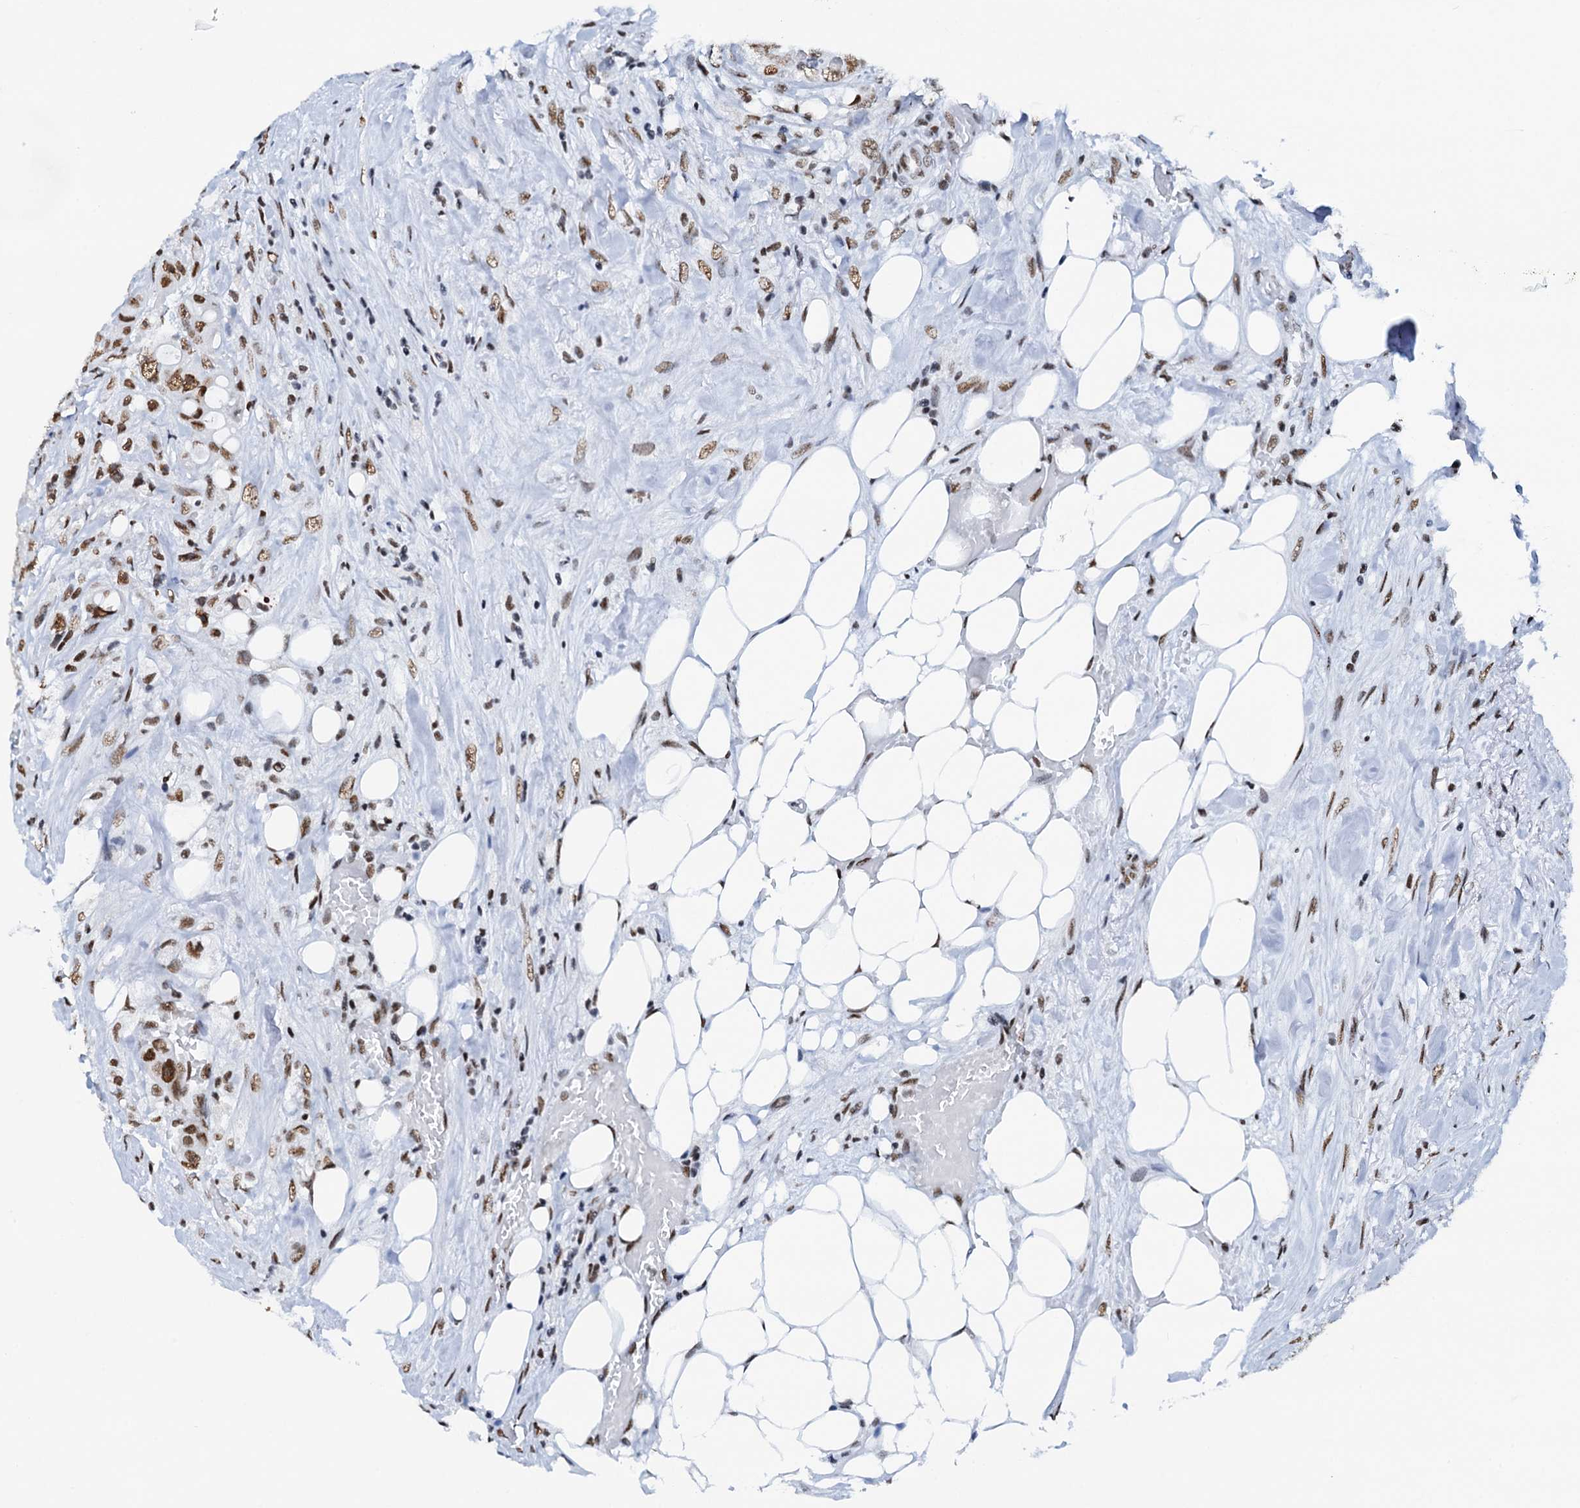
{"staining": {"intensity": "moderate", "quantity": ">75%", "location": "nuclear"}, "tissue": "colorectal cancer", "cell_type": "Tumor cells", "image_type": "cancer", "snomed": [{"axis": "morphology", "description": "Adenocarcinoma, NOS"}, {"axis": "topography", "description": "Colon"}], "caption": "About >75% of tumor cells in human adenocarcinoma (colorectal) demonstrate moderate nuclear protein staining as visualized by brown immunohistochemical staining.", "gene": "SLTM", "patient": {"sex": "female", "age": 46}}